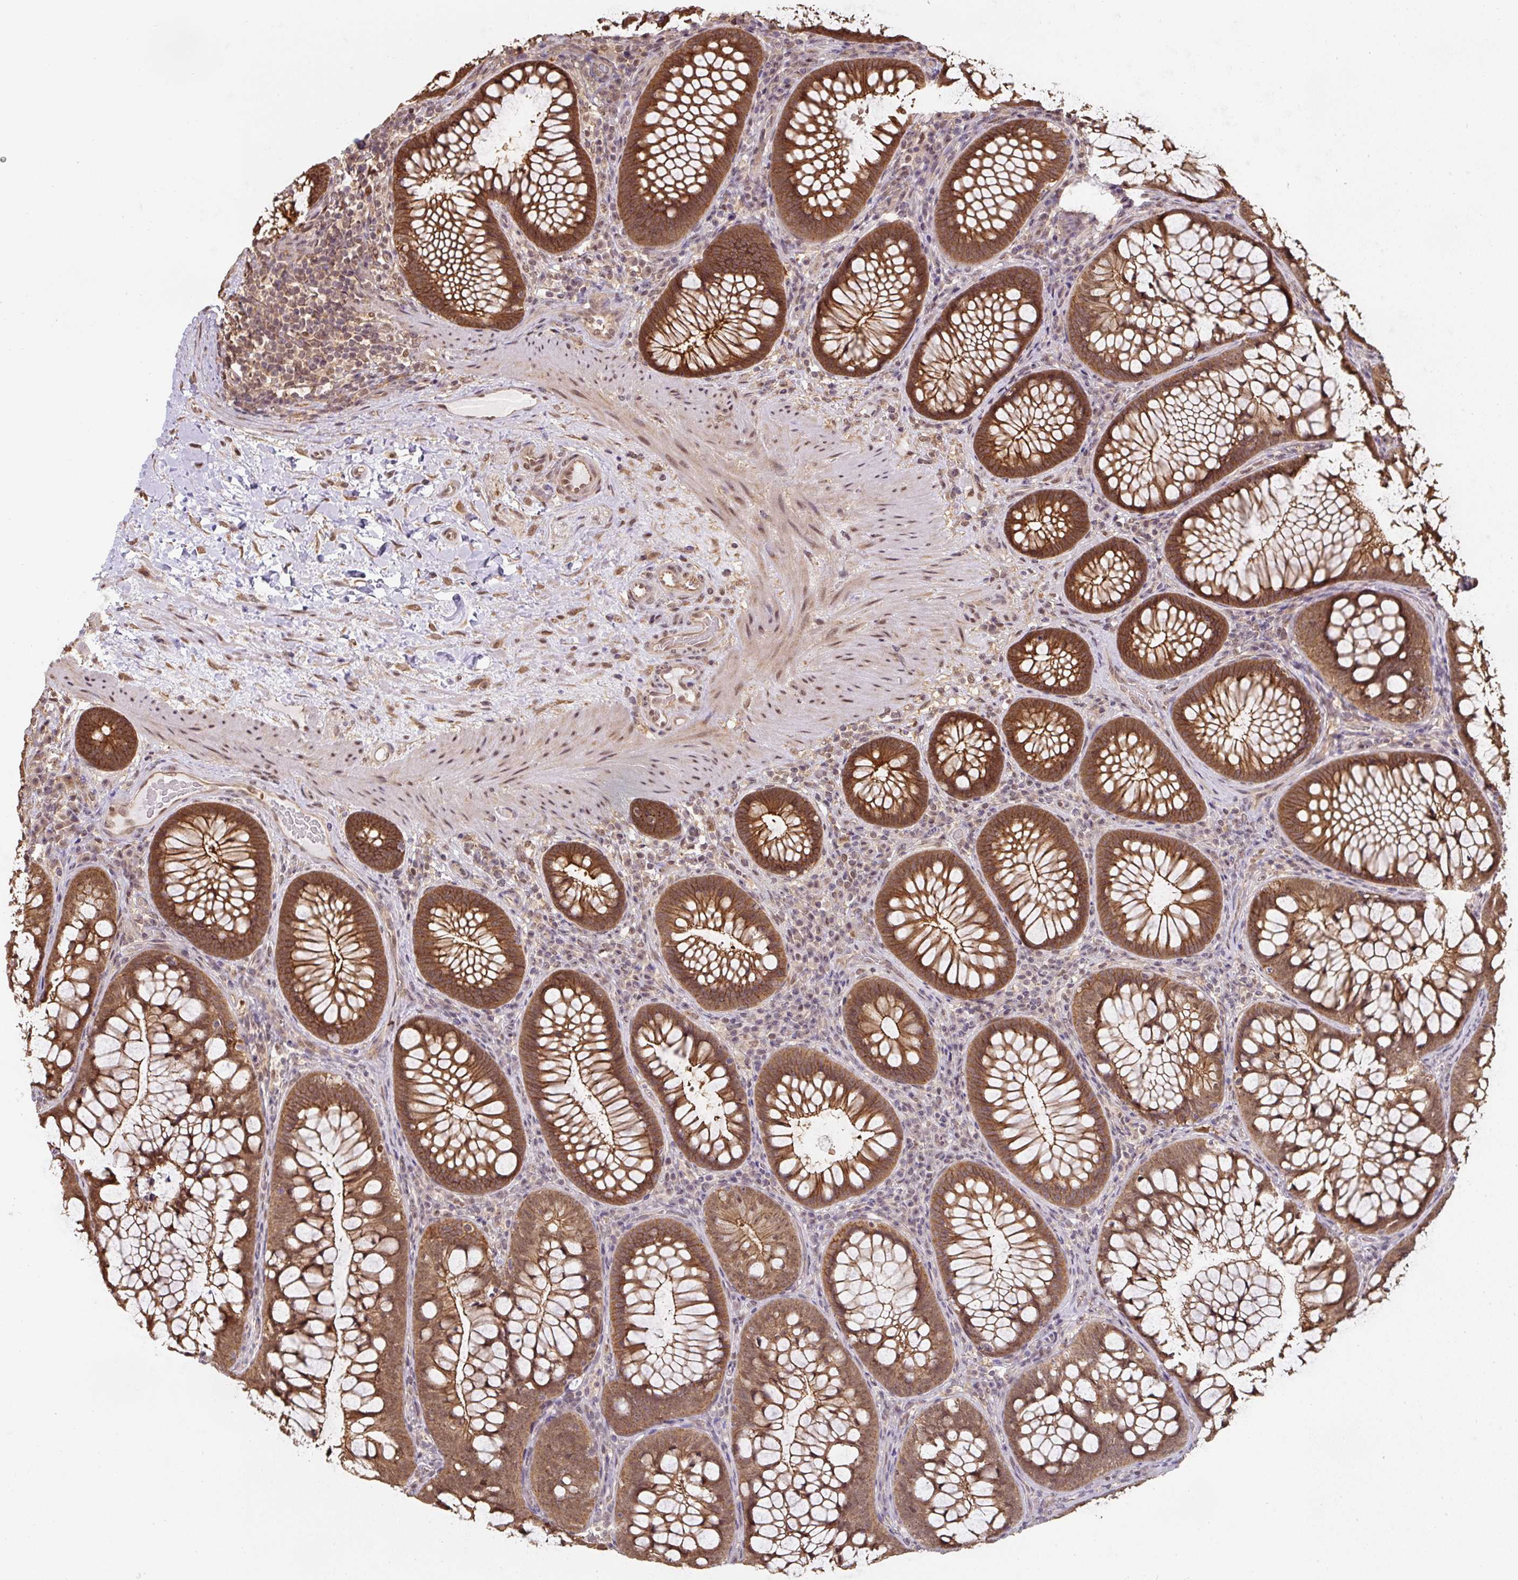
{"staining": {"intensity": "moderate", "quantity": ">75%", "location": "cytoplasmic/membranous,nuclear"}, "tissue": "colon", "cell_type": "Endothelial cells", "image_type": "normal", "snomed": [{"axis": "morphology", "description": "Normal tissue, NOS"}, {"axis": "morphology", "description": "Adenoma, NOS"}, {"axis": "topography", "description": "Soft tissue"}, {"axis": "topography", "description": "Colon"}], "caption": "Endothelial cells demonstrate medium levels of moderate cytoplasmic/membranous,nuclear staining in approximately >75% of cells in unremarkable human colon. The staining was performed using DAB, with brown indicating positive protein expression. Nuclei are stained blue with hematoxylin.", "gene": "ST13", "patient": {"sex": "male", "age": 47}}